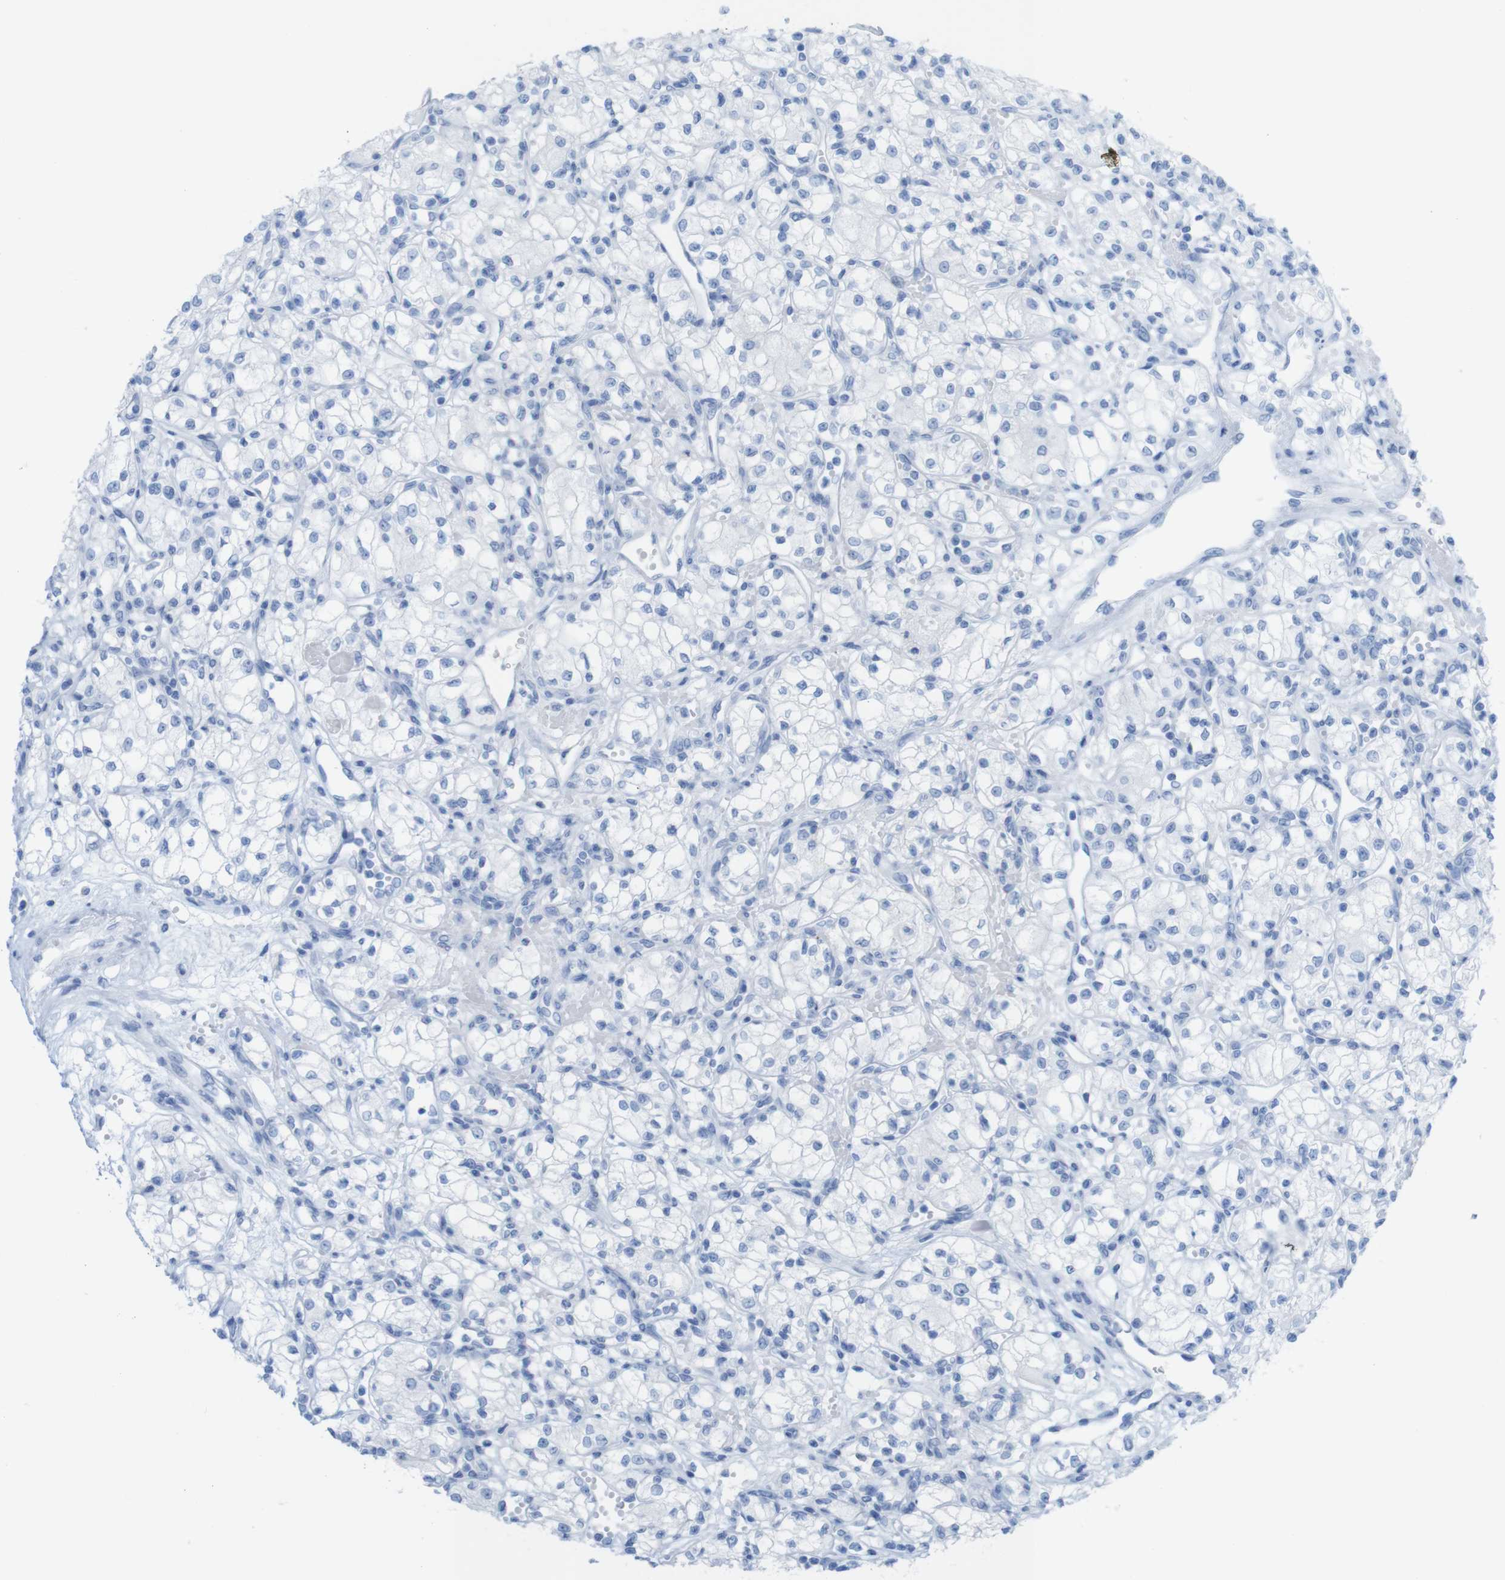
{"staining": {"intensity": "negative", "quantity": "none", "location": "none"}, "tissue": "renal cancer", "cell_type": "Tumor cells", "image_type": "cancer", "snomed": [{"axis": "morphology", "description": "Normal tissue, NOS"}, {"axis": "morphology", "description": "Adenocarcinoma, NOS"}, {"axis": "topography", "description": "Kidney"}], "caption": "High power microscopy image of an IHC image of renal adenocarcinoma, revealing no significant positivity in tumor cells.", "gene": "MYH7", "patient": {"sex": "male", "age": 59}}